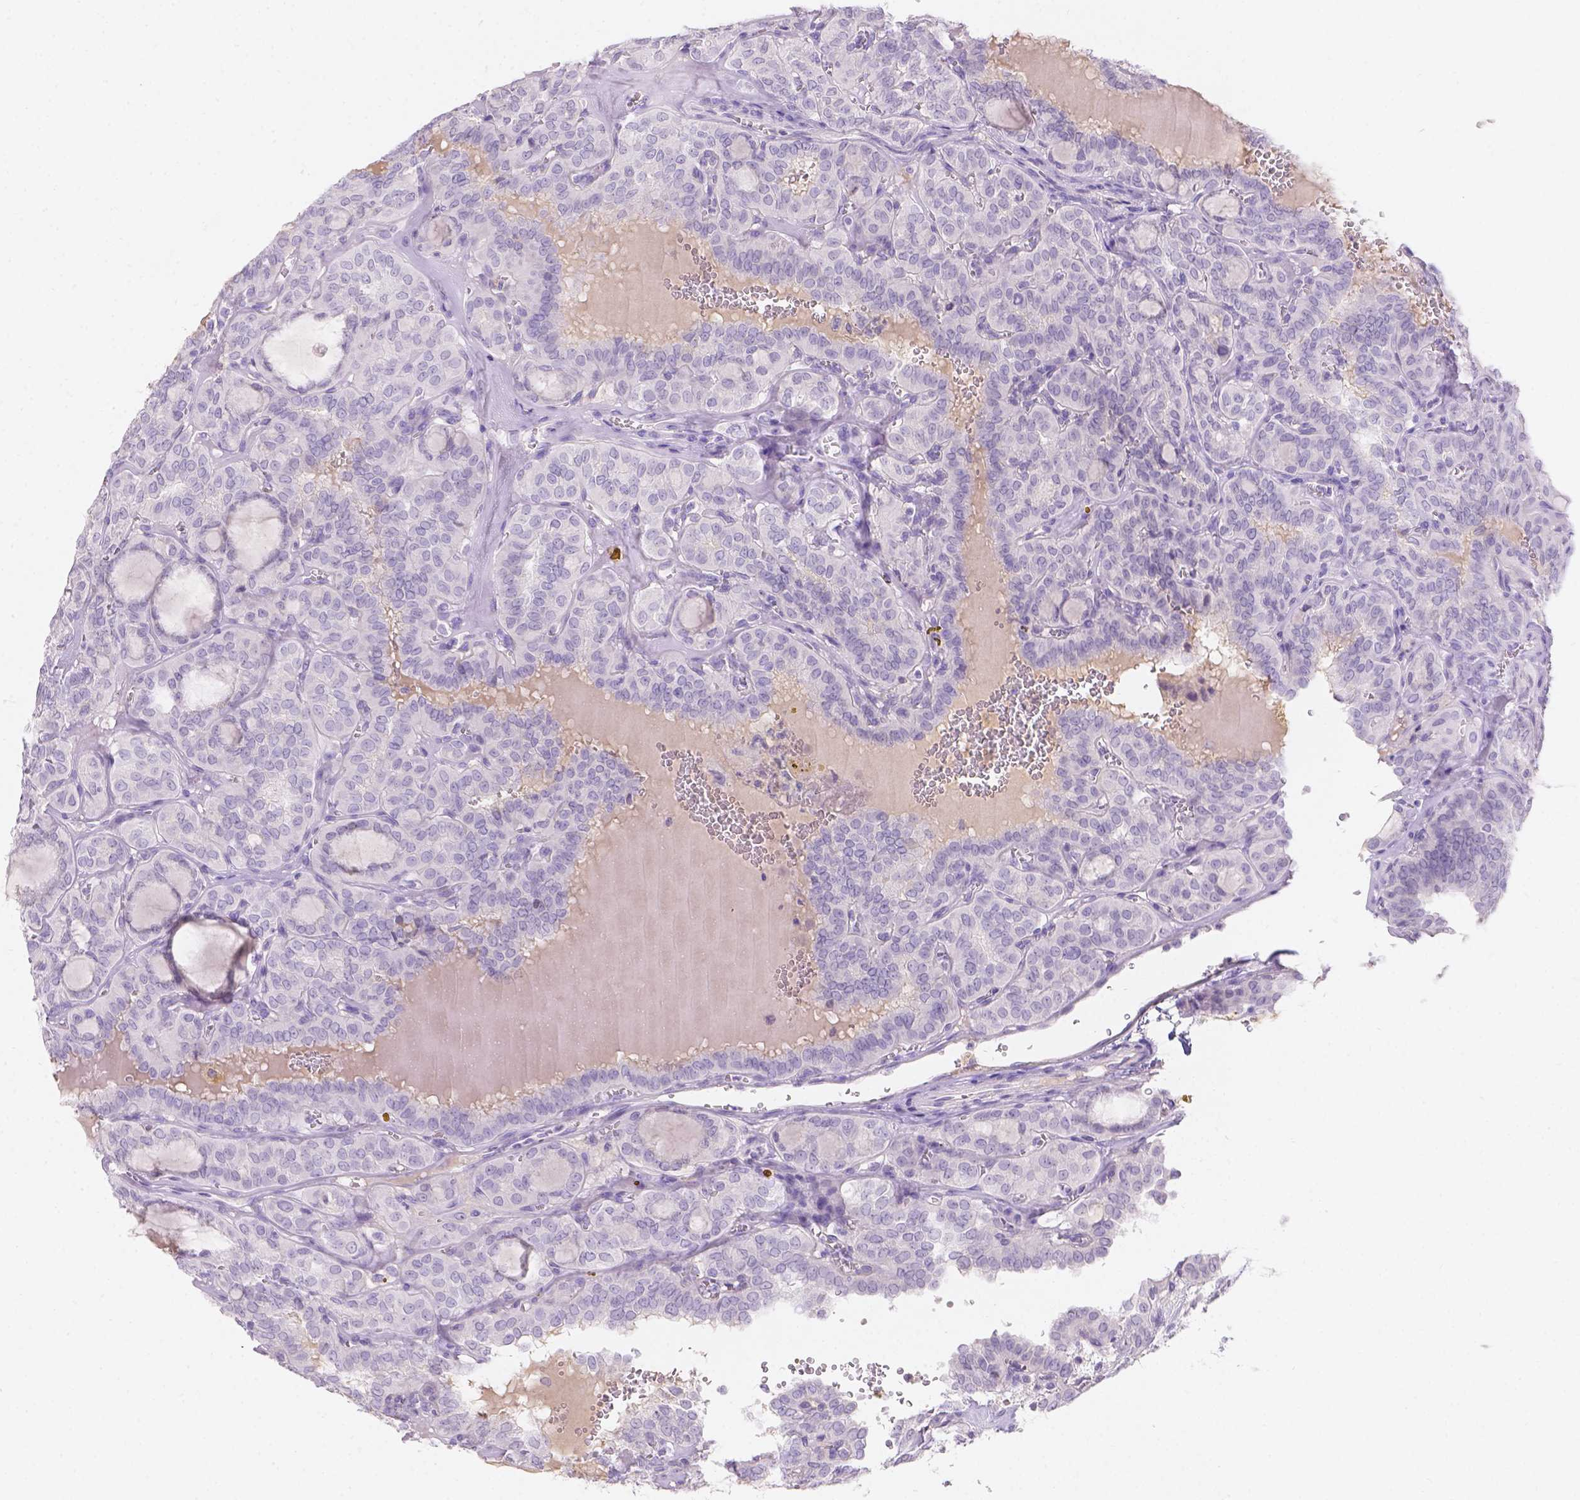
{"staining": {"intensity": "negative", "quantity": "none", "location": "none"}, "tissue": "thyroid cancer", "cell_type": "Tumor cells", "image_type": "cancer", "snomed": [{"axis": "morphology", "description": "Papillary adenocarcinoma, NOS"}, {"axis": "topography", "description": "Thyroid gland"}], "caption": "There is no significant positivity in tumor cells of thyroid cancer (papillary adenocarcinoma). (DAB immunohistochemistry (IHC) visualized using brightfield microscopy, high magnification).", "gene": "GAL3ST2", "patient": {"sex": "female", "age": 41}}